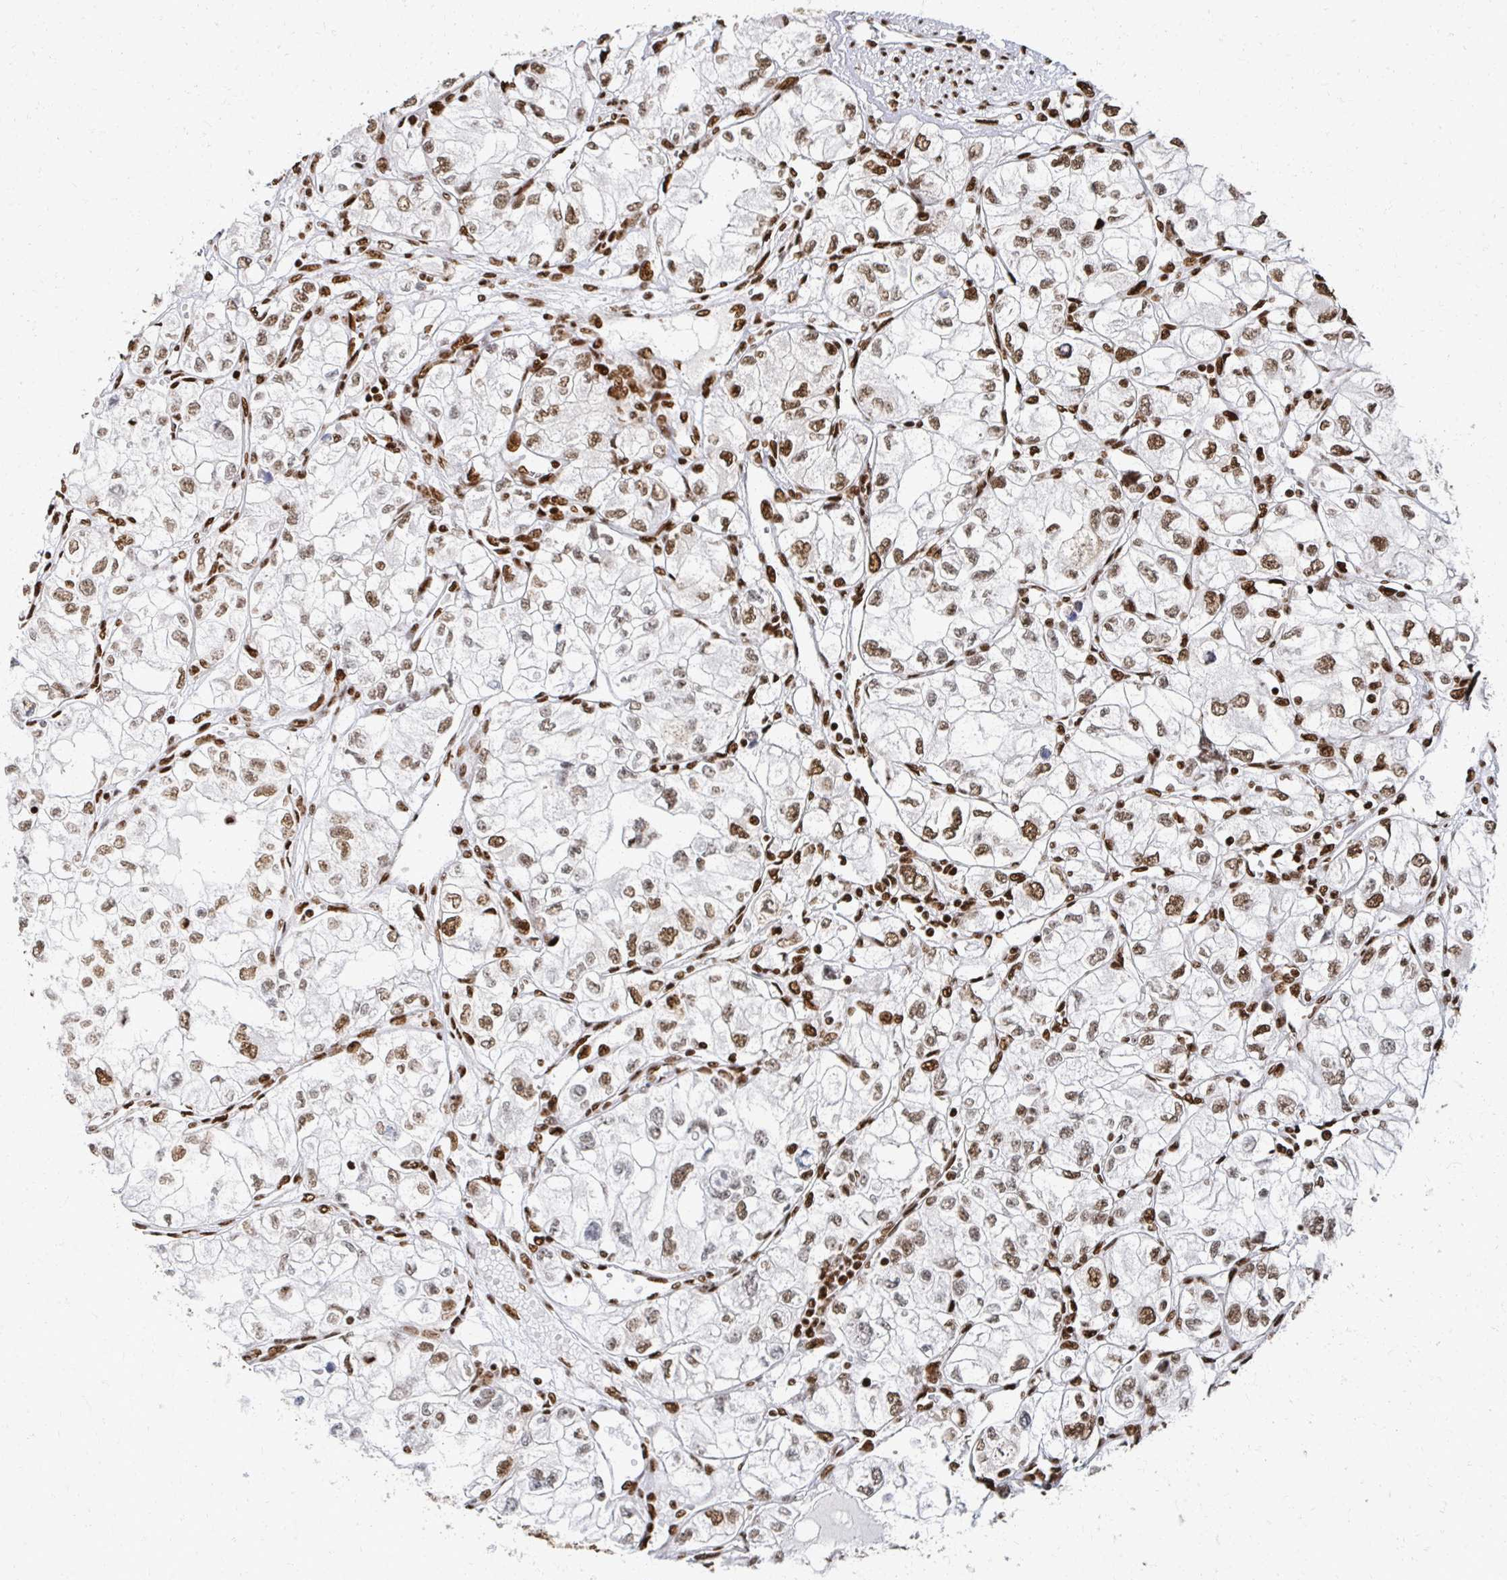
{"staining": {"intensity": "moderate", "quantity": "25%-75%", "location": "nuclear"}, "tissue": "renal cancer", "cell_type": "Tumor cells", "image_type": "cancer", "snomed": [{"axis": "morphology", "description": "Adenocarcinoma, NOS"}, {"axis": "topography", "description": "Kidney"}], "caption": "Adenocarcinoma (renal) stained with IHC shows moderate nuclear expression in about 25%-75% of tumor cells.", "gene": "RBBP7", "patient": {"sex": "female", "age": 59}}